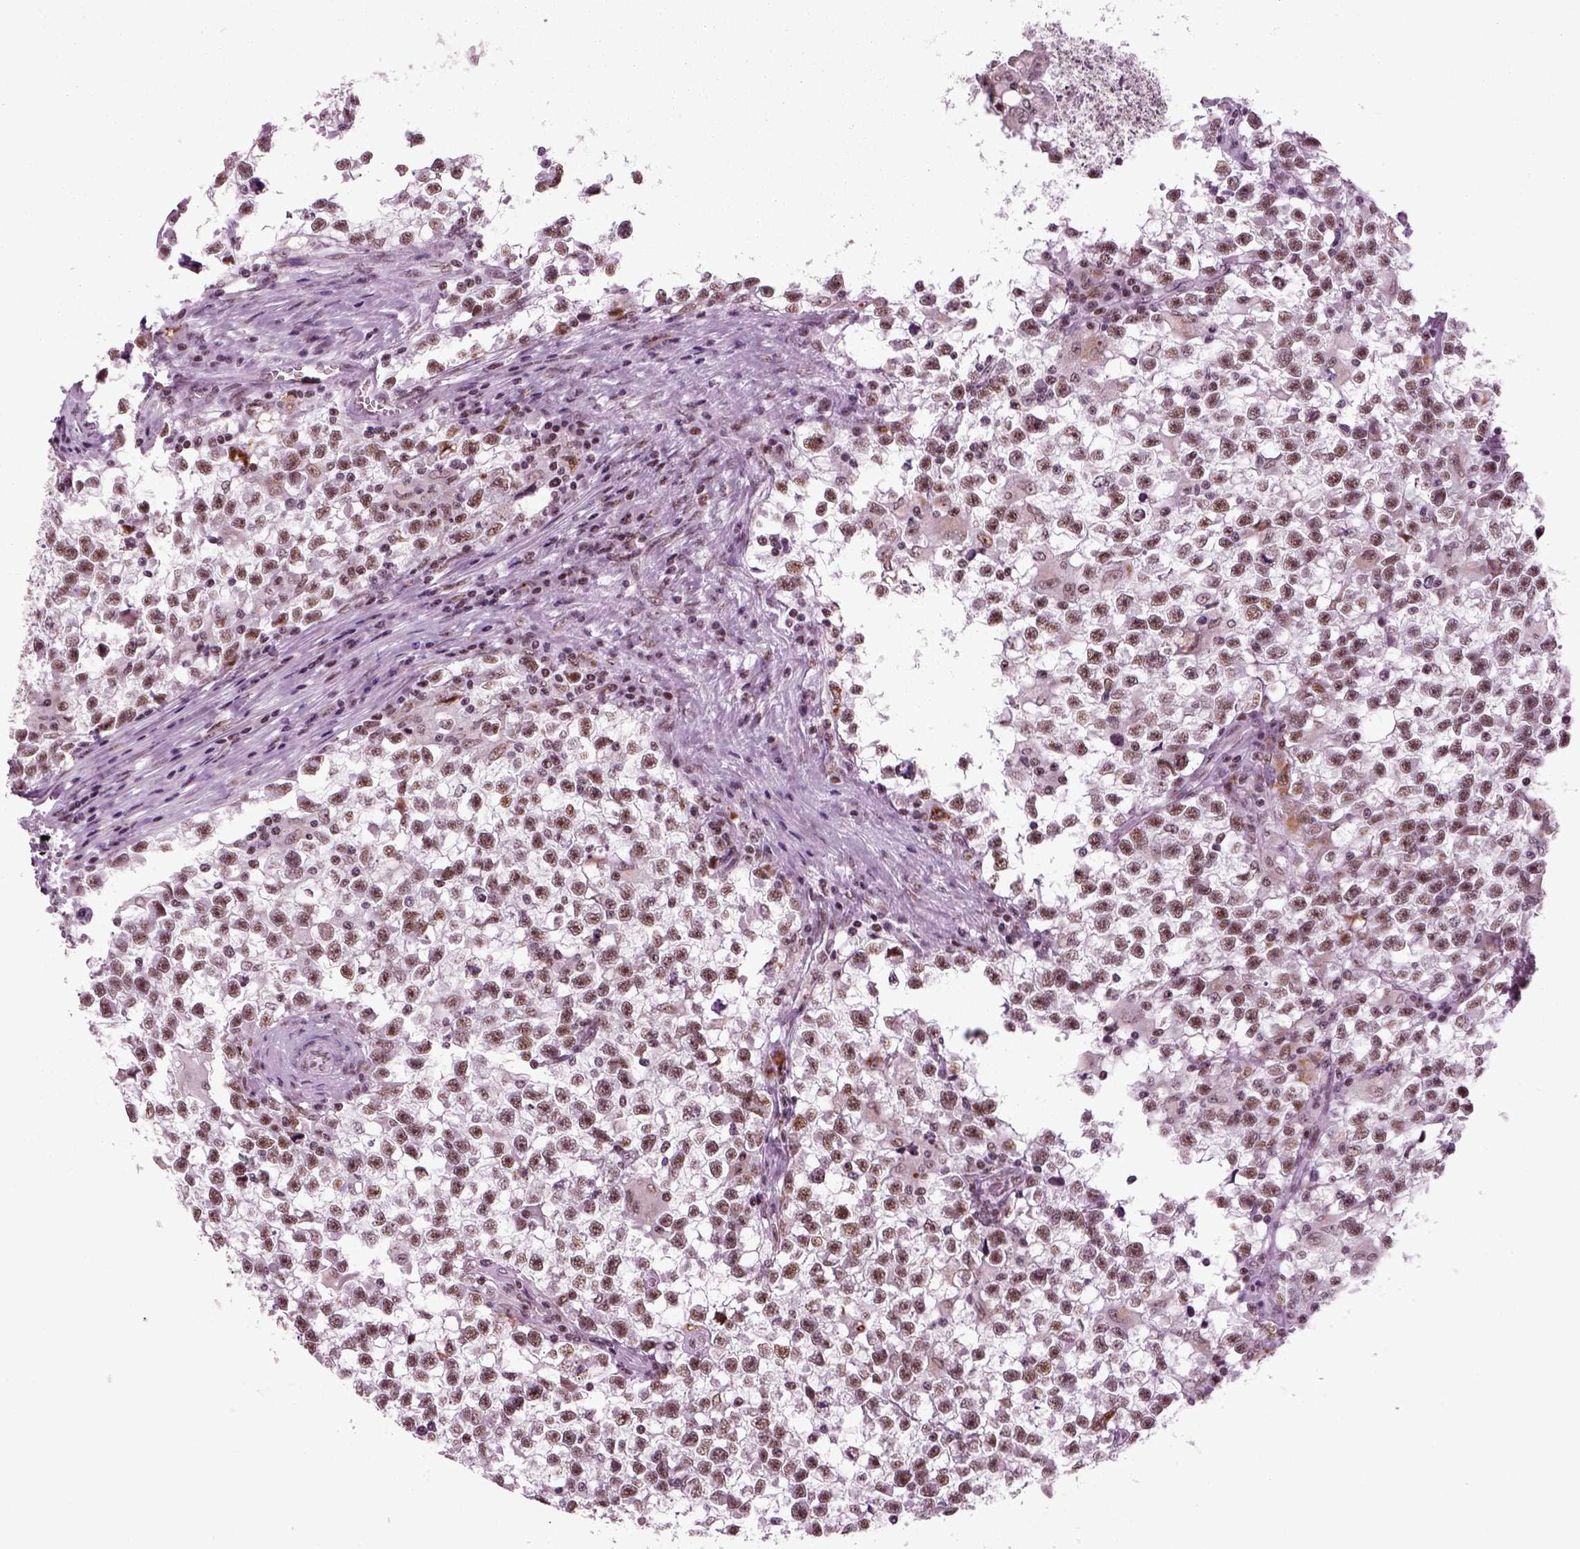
{"staining": {"intensity": "moderate", "quantity": ">75%", "location": "nuclear"}, "tissue": "testis cancer", "cell_type": "Tumor cells", "image_type": "cancer", "snomed": [{"axis": "morphology", "description": "Seminoma, NOS"}, {"axis": "topography", "description": "Testis"}], "caption": "There is medium levels of moderate nuclear staining in tumor cells of testis cancer (seminoma), as demonstrated by immunohistochemical staining (brown color).", "gene": "RCOR3", "patient": {"sex": "male", "age": 31}}